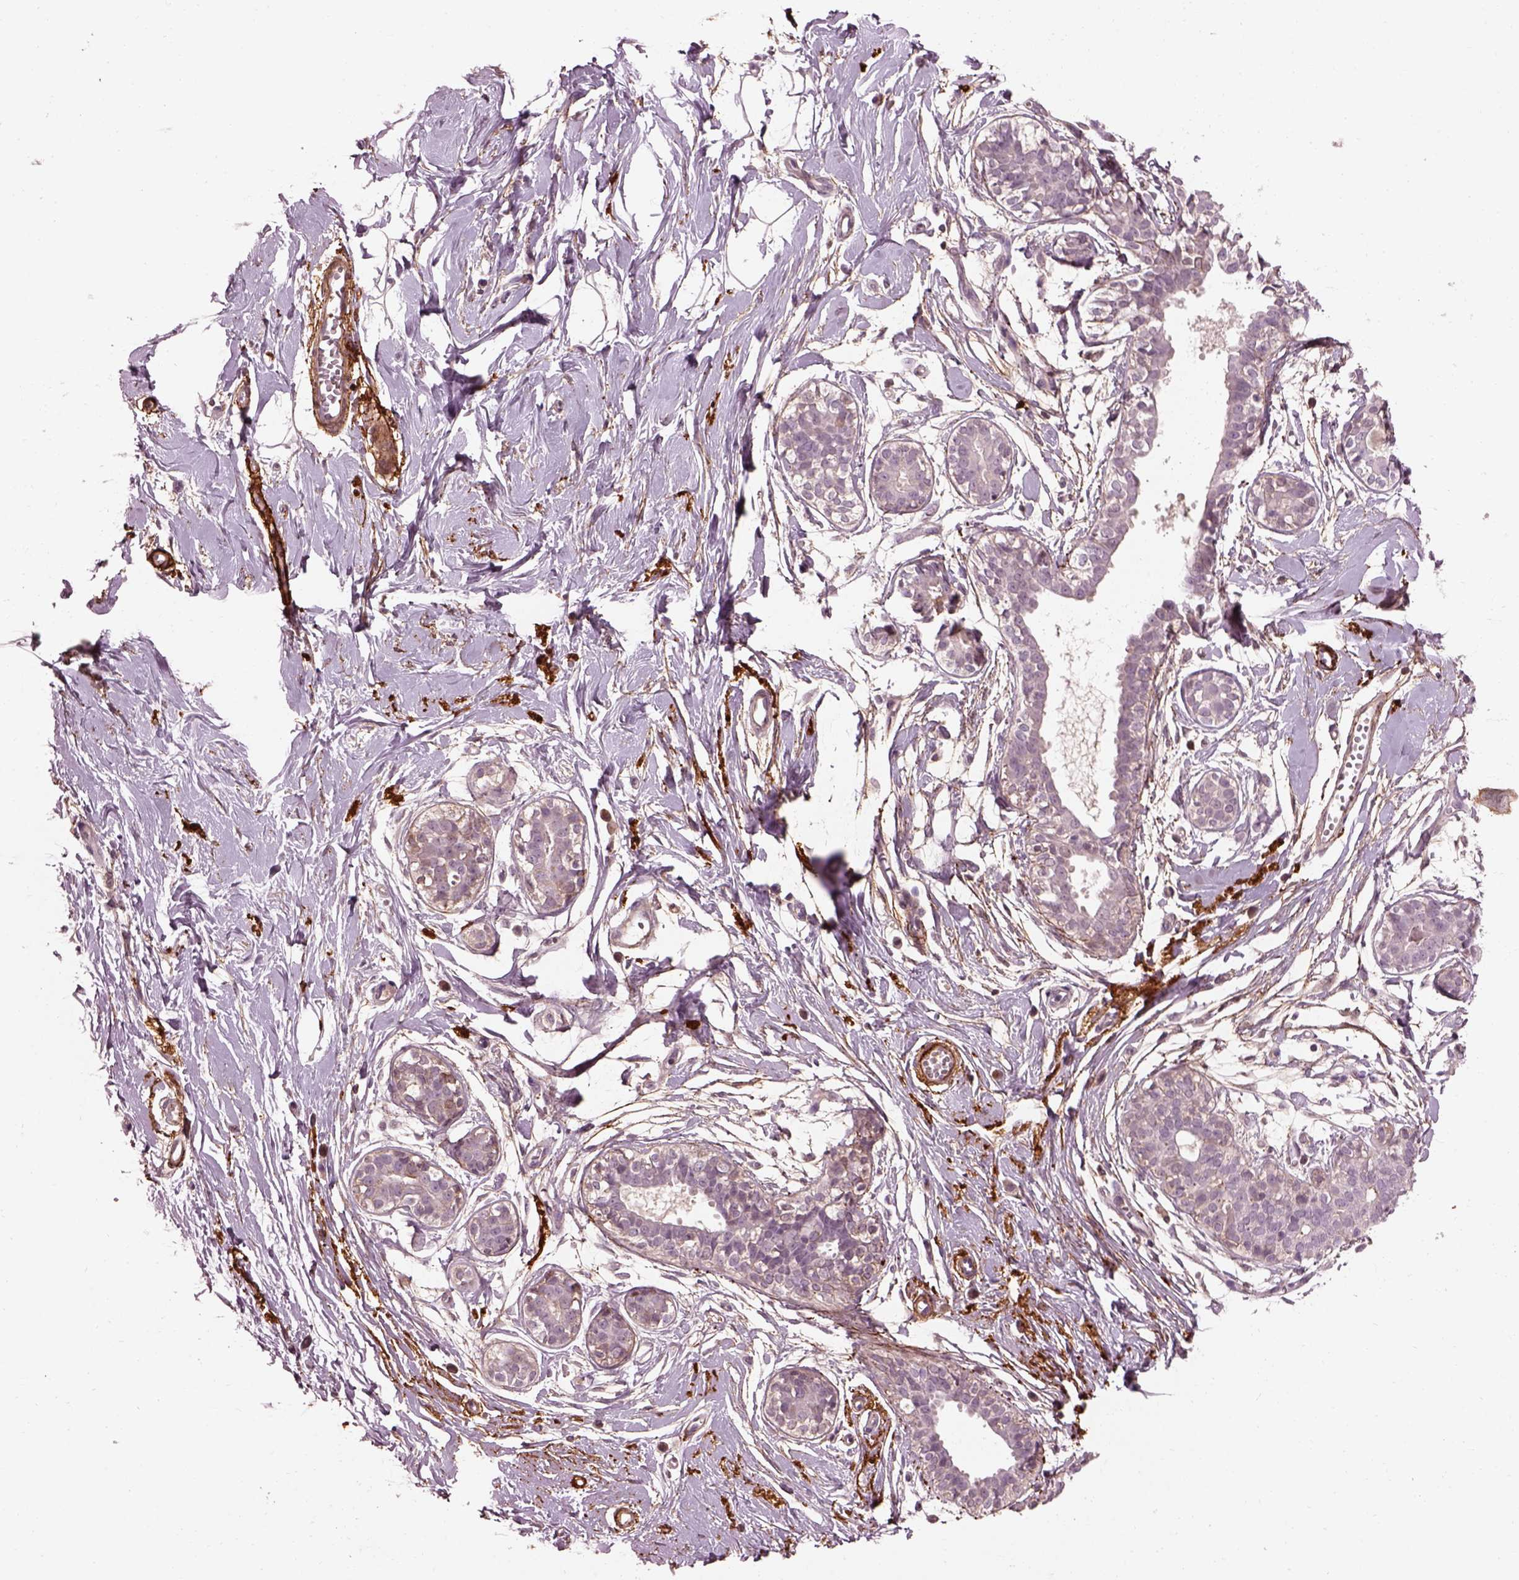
{"staining": {"intensity": "weak", "quantity": "<25%", "location": "cytoplasmic/membranous"}, "tissue": "breast", "cell_type": "Adipocytes", "image_type": "normal", "snomed": [{"axis": "morphology", "description": "Normal tissue, NOS"}, {"axis": "topography", "description": "Breast"}], "caption": "DAB (3,3'-diaminobenzidine) immunohistochemical staining of benign human breast exhibits no significant staining in adipocytes. (DAB immunohistochemistry, high magnification).", "gene": "EFEMP1", "patient": {"sex": "female", "age": 49}}